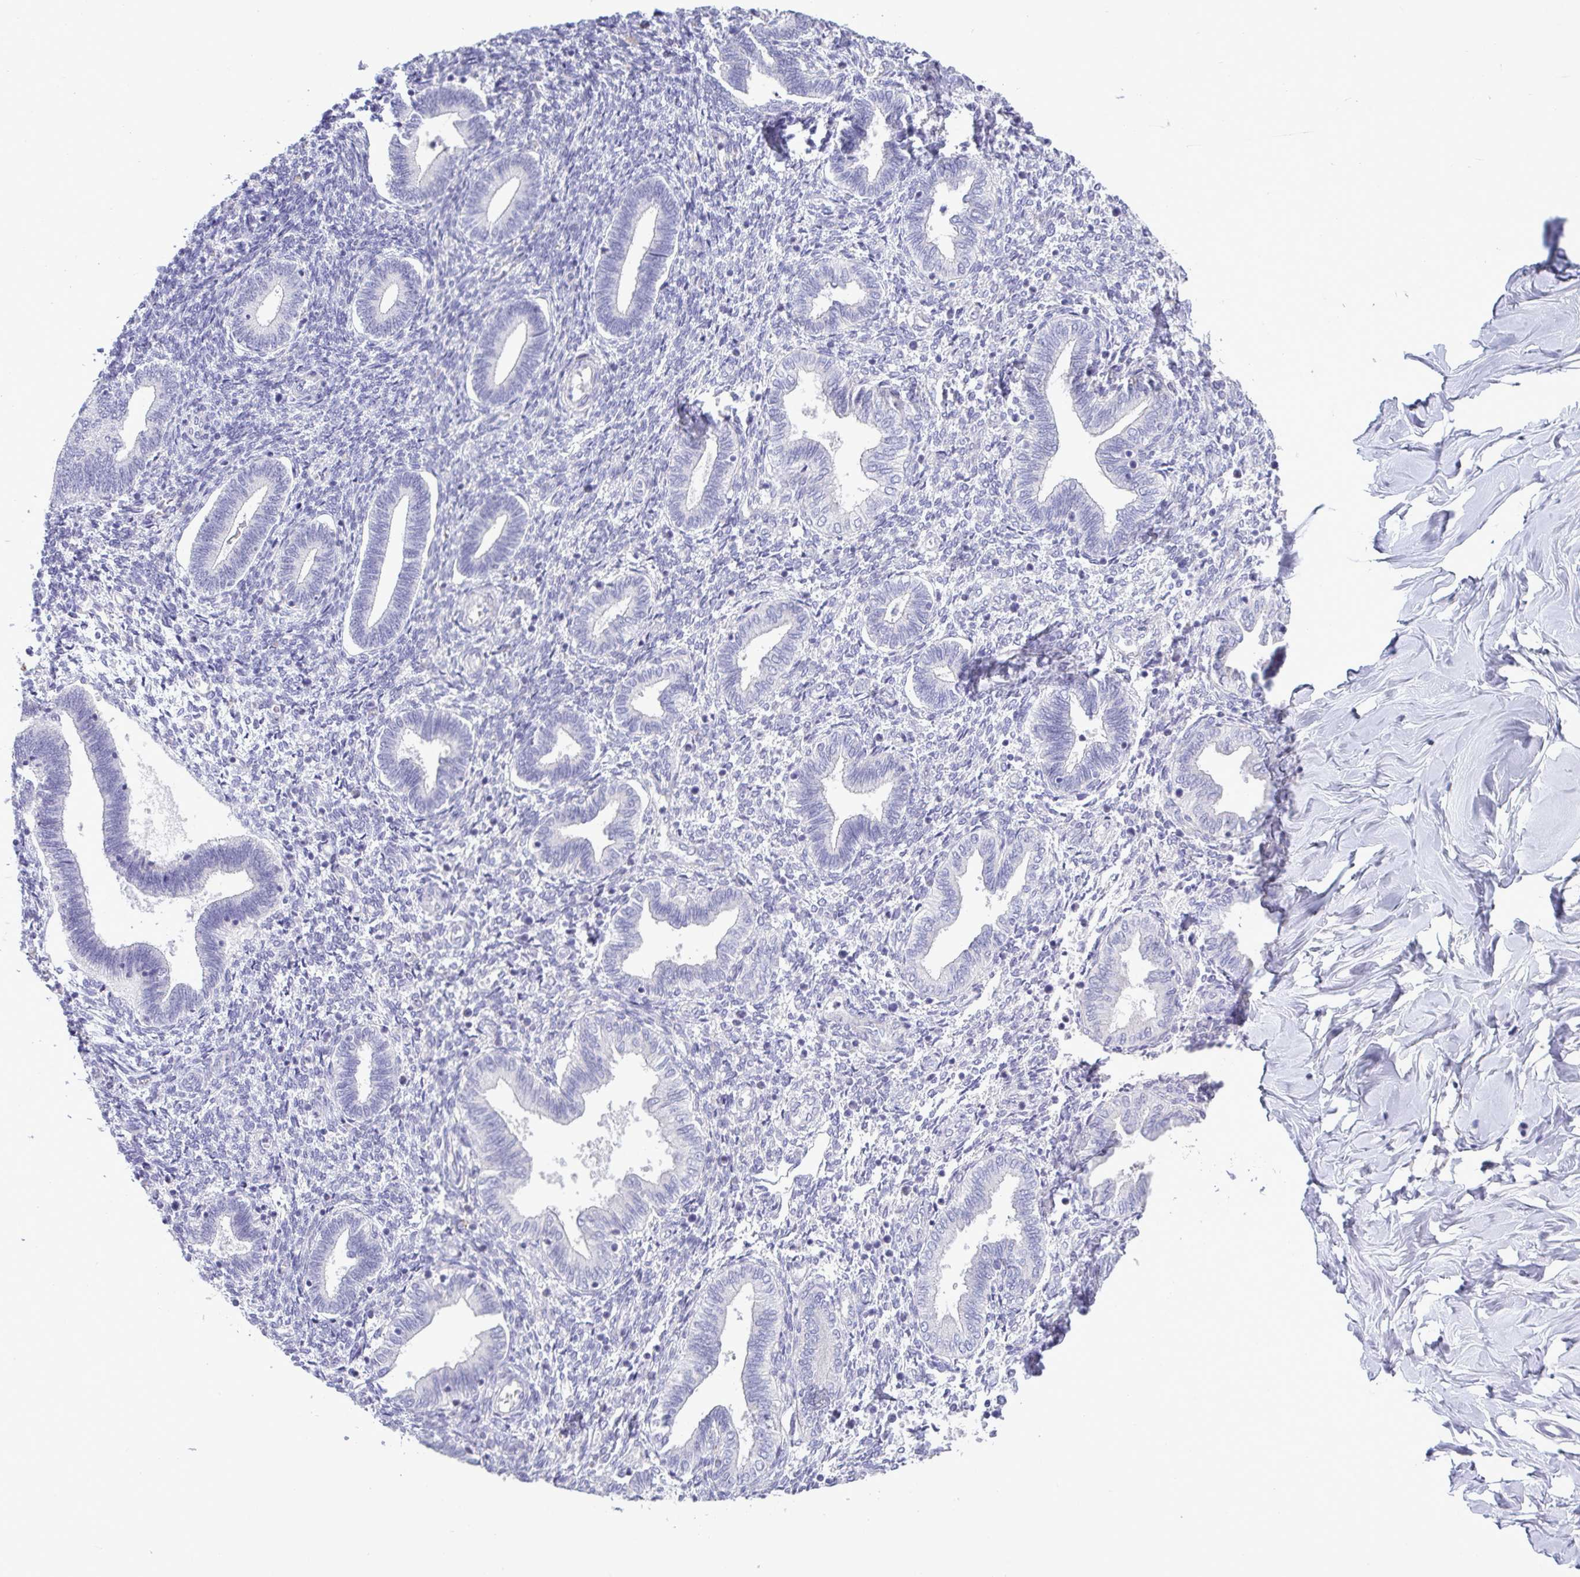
{"staining": {"intensity": "negative", "quantity": "none", "location": "none"}, "tissue": "endometrium", "cell_type": "Cells in endometrial stroma", "image_type": "normal", "snomed": [{"axis": "morphology", "description": "Normal tissue, NOS"}, {"axis": "topography", "description": "Endometrium"}], "caption": "High magnification brightfield microscopy of normal endometrium stained with DAB (3,3'-diaminobenzidine) (brown) and counterstained with hematoxylin (blue): cells in endometrial stroma show no significant staining. (DAB (3,3'-diaminobenzidine) IHC visualized using brightfield microscopy, high magnification).", "gene": "C4orf33", "patient": {"sex": "female", "age": 42}}